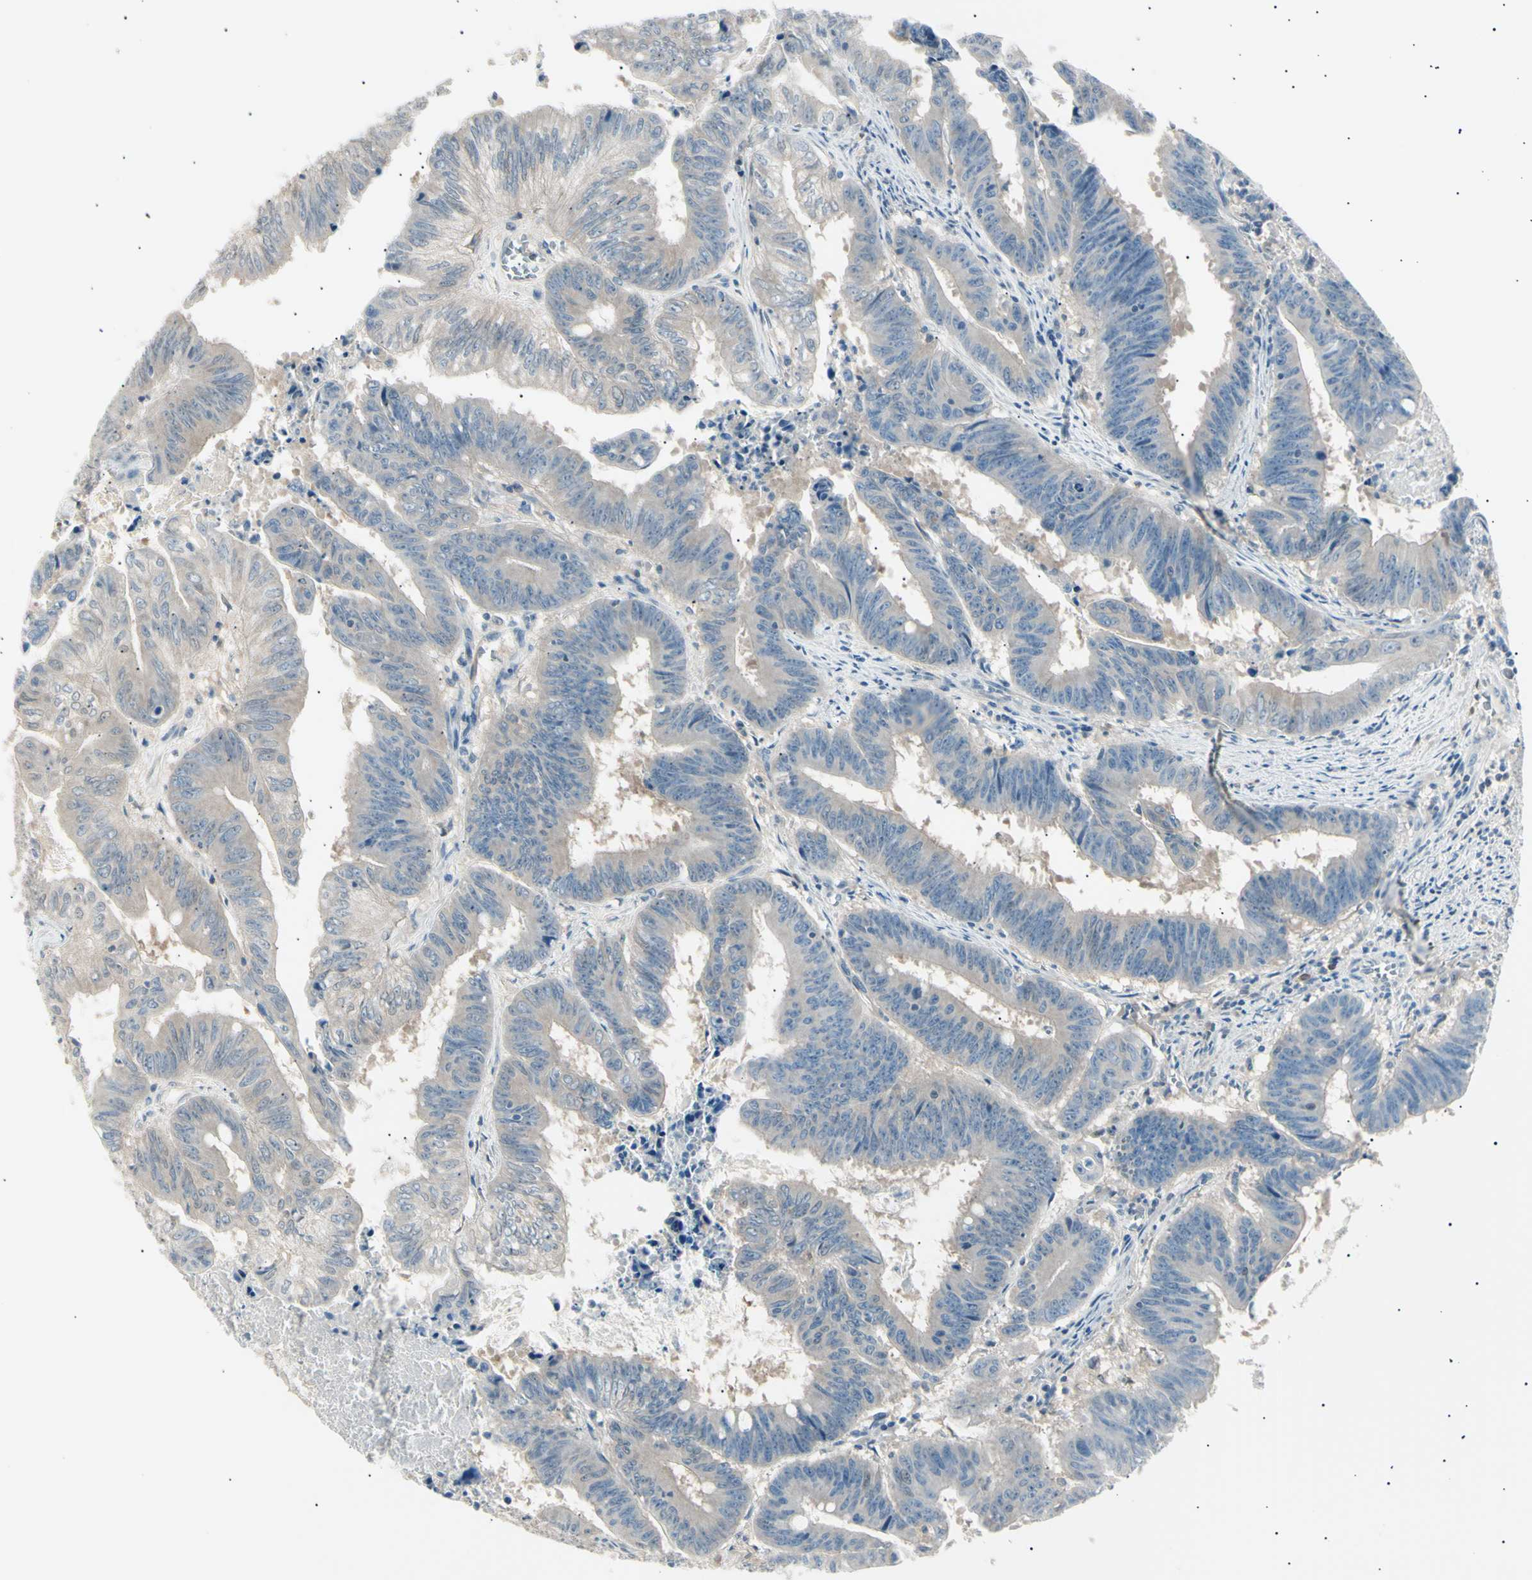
{"staining": {"intensity": "weak", "quantity": ">75%", "location": "cytoplasmic/membranous"}, "tissue": "colorectal cancer", "cell_type": "Tumor cells", "image_type": "cancer", "snomed": [{"axis": "morphology", "description": "Adenocarcinoma, NOS"}, {"axis": "topography", "description": "Colon"}], "caption": "A low amount of weak cytoplasmic/membranous expression is present in about >75% of tumor cells in adenocarcinoma (colorectal) tissue.", "gene": "LHPP", "patient": {"sex": "male", "age": 45}}